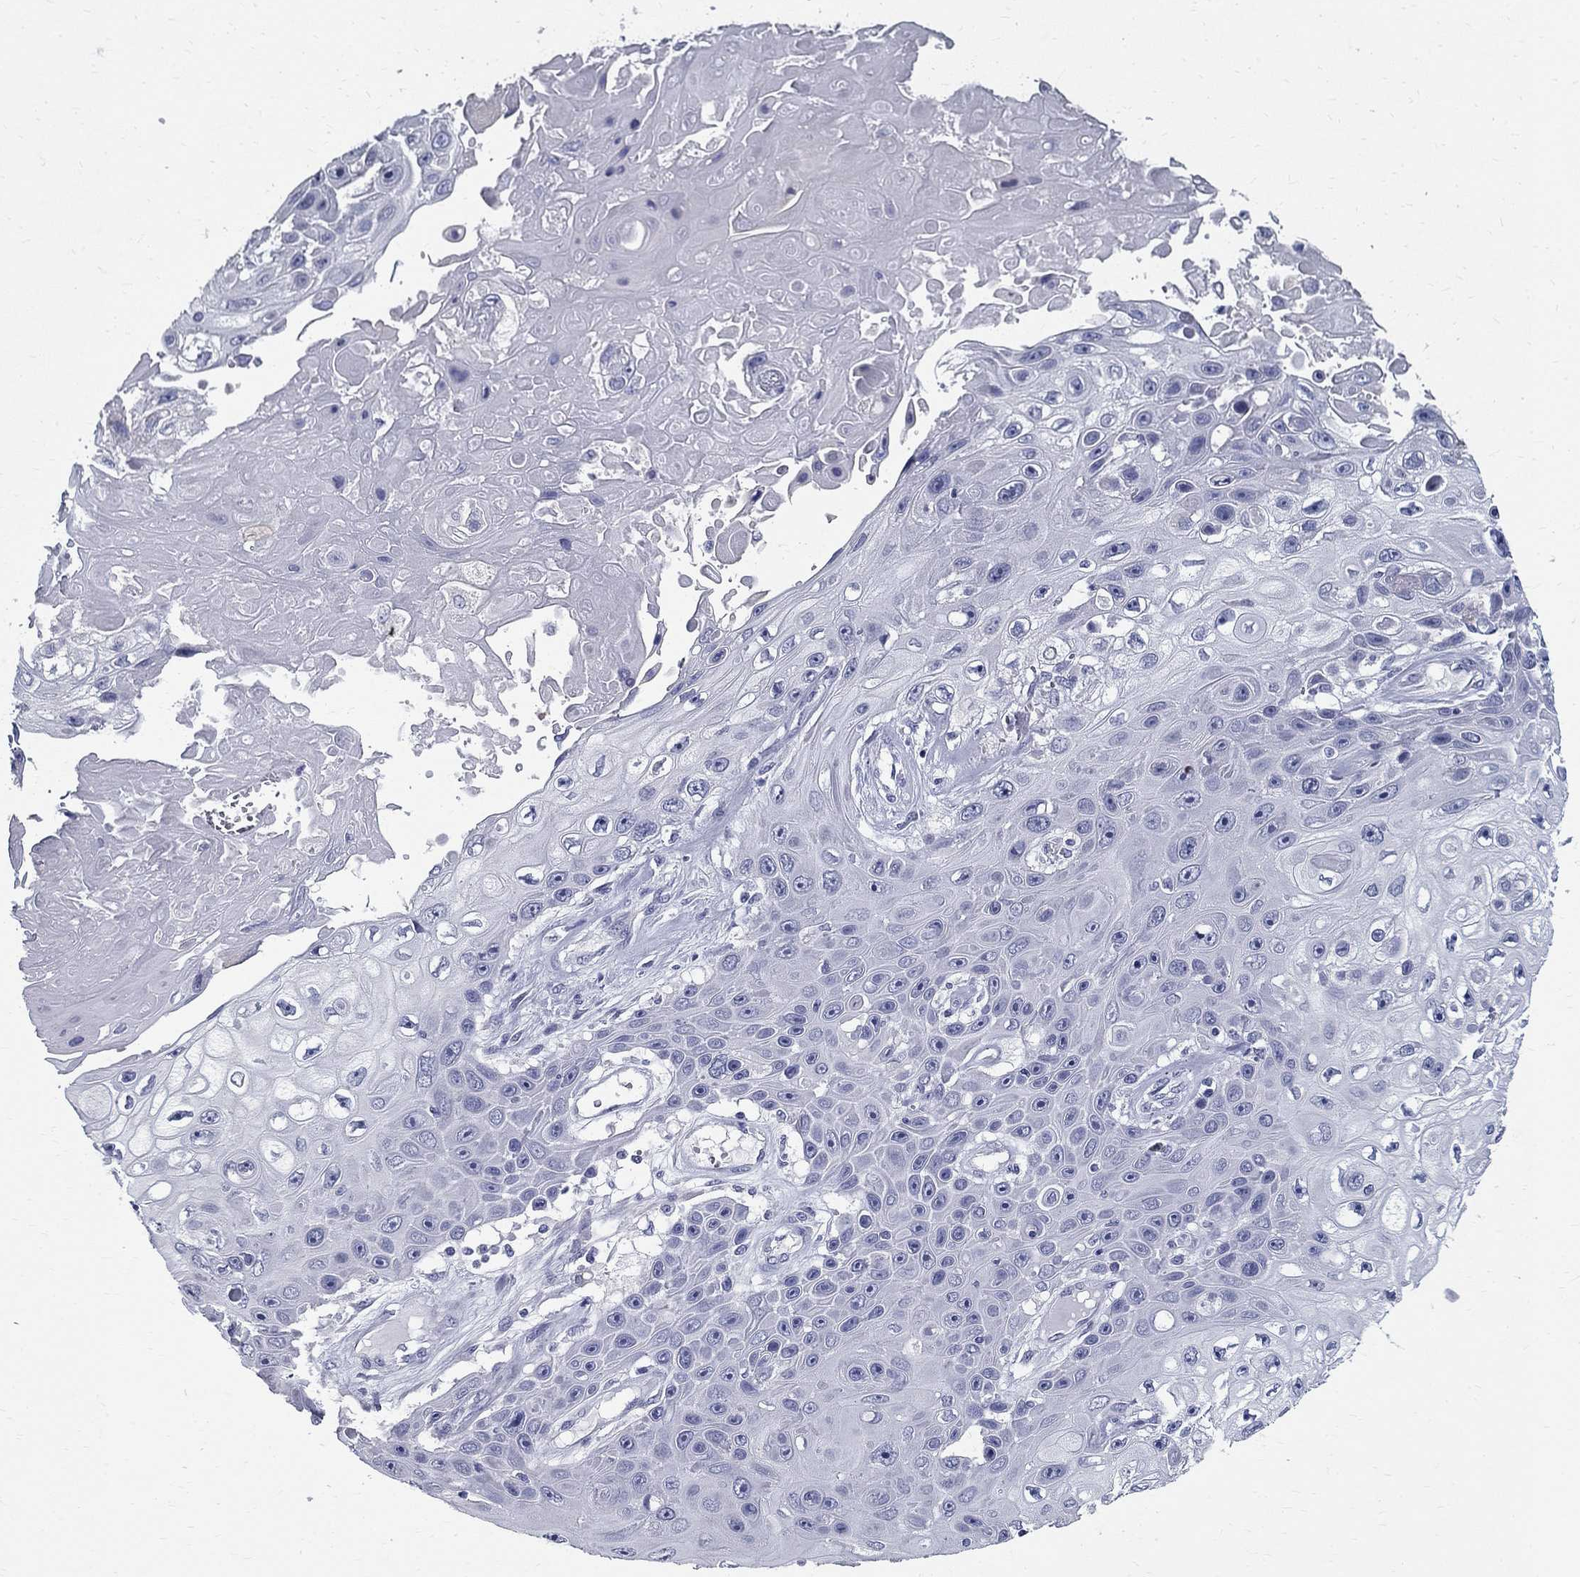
{"staining": {"intensity": "negative", "quantity": "none", "location": "none"}, "tissue": "skin cancer", "cell_type": "Tumor cells", "image_type": "cancer", "snomed": [{"axis": "morphology", "description": "Squamous cell carcinoma, NOS"}, {"axis": "topography", "description": "Skin"}], "caption": "DAB (3,3'-diaminobenzidine) immunohistochemical staining of human skin cancer (squamous cell carcinoma) demonstrates no significant positivity in tumor cells.", "gene": "TGM4", "patient": {"sex": "male", "age": 82}}